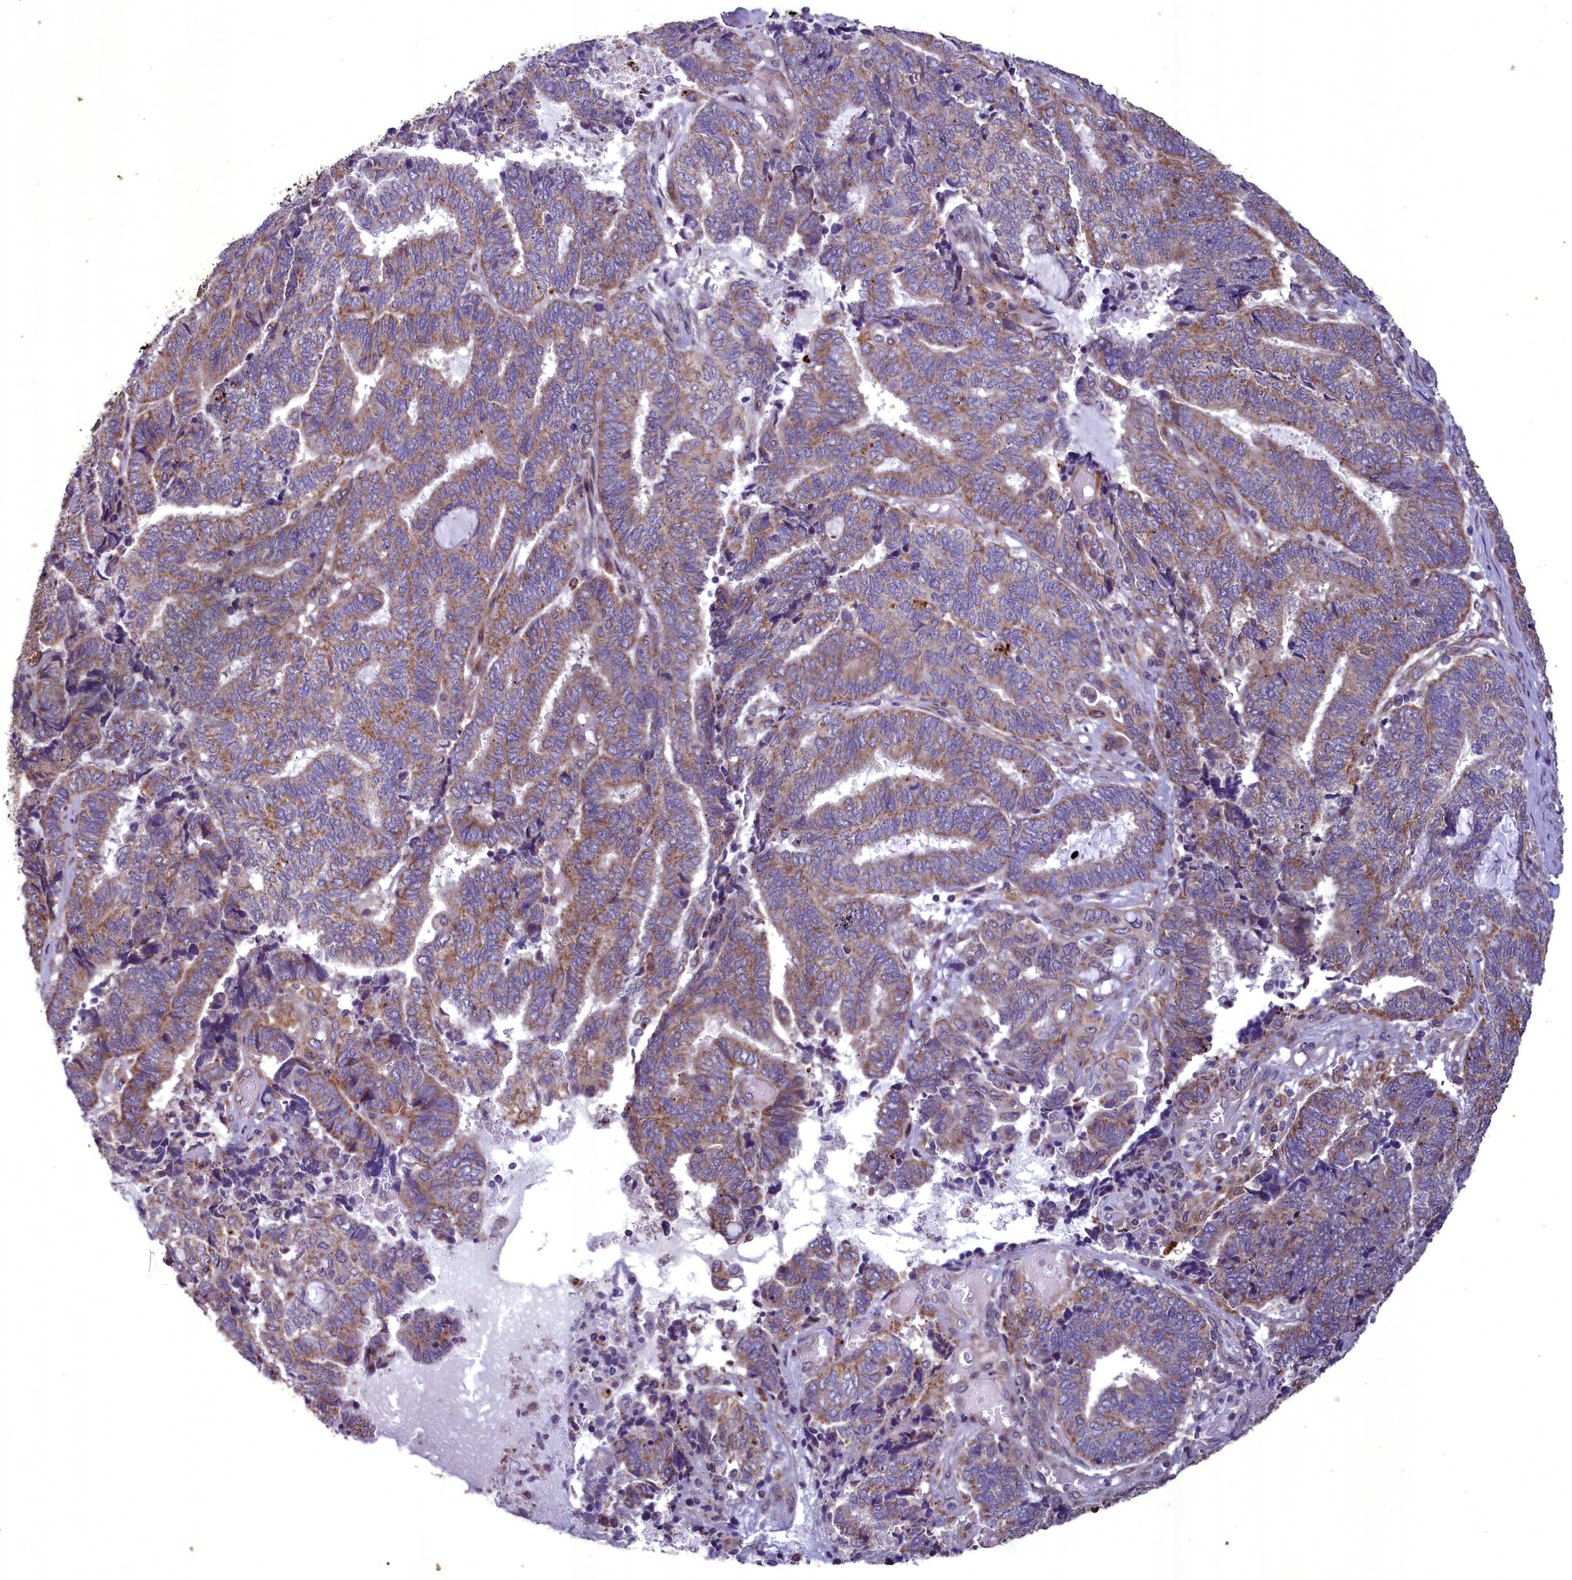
{"staining": {"intensity": "moderate", "quantity": "25%-75%", "location": "cytoplasmic/membranous"}, "tissue": "endometrial cancer", "cell_type": "Tumor cells", "image_type": "cancer", "snomed": [{"axis": "morphology", "description": "Adenocarcinoma, NOS"}, {"axis": "topography", "description": "Uterus"}, {"axis": "topography", "description": "Endometrium"}], "caption": "Tumor cells reveal medium levels of moderate cytoplasmic/membranous expression in about 25%-75% of cells in endometrial cancer.", "gene": "ACAD8", "patient": {"sex": "female", "age": 70}}